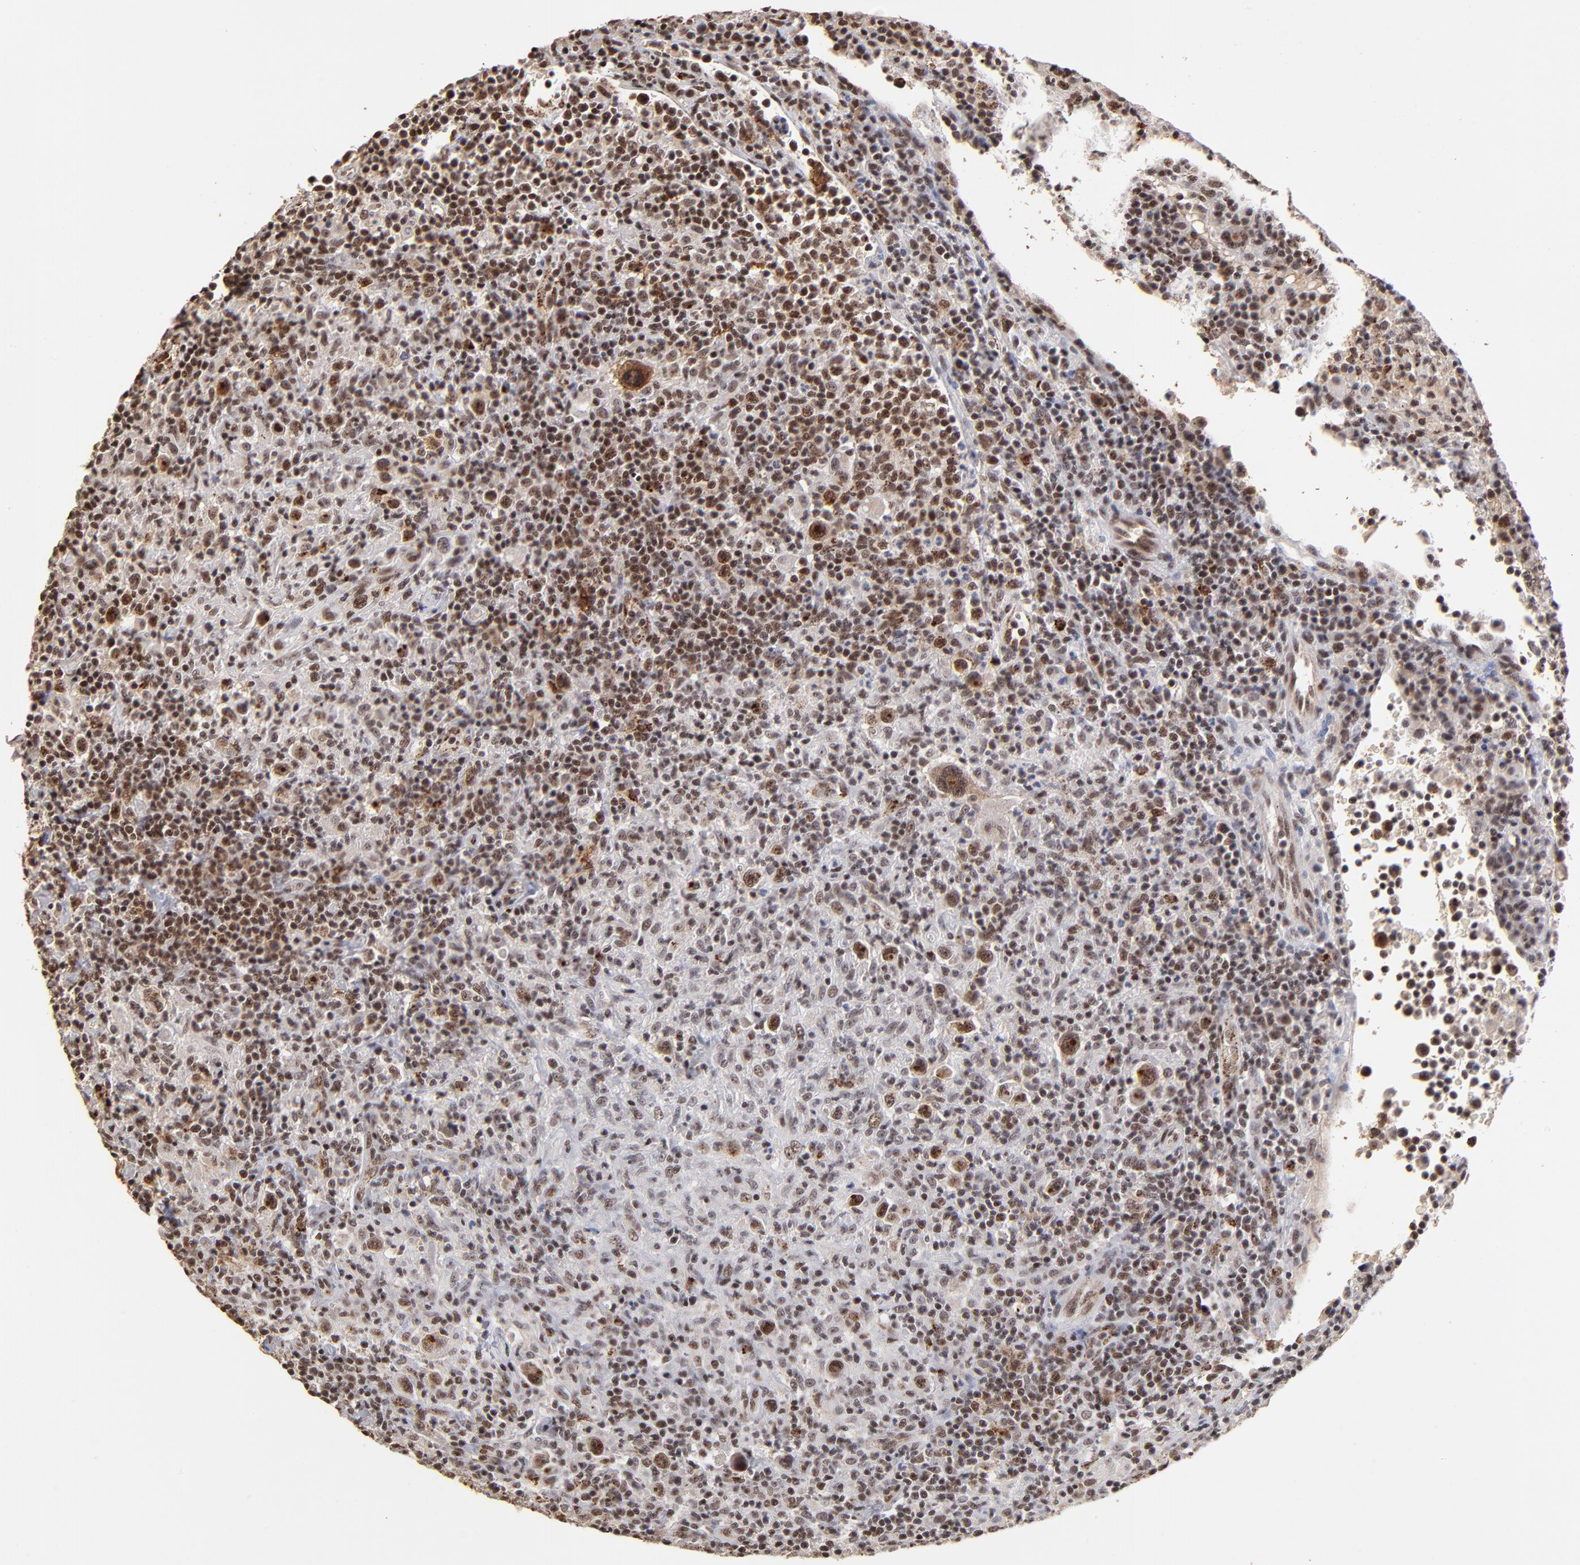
{"staining": {"intensity": "strong", "quantity": ">75%", "location": "nuclear"}, "tissue": "lymphoma", "cell_type": "Tumor cells", "image_type": "cancer", "snomed": [{"axis": "morphology", "description": "Hodgkin's disease, NOS"}, {"axis": "topography", "description": "Lymph node"}], "caption": "Approximately >75% of tumor cells in human Hodgkin's disease reveal strong nuclear protein expression as visualized by brown immunohistochemical staining.", "gene": "ZNF146", "patient": {"sex": "male", "age": 65}}